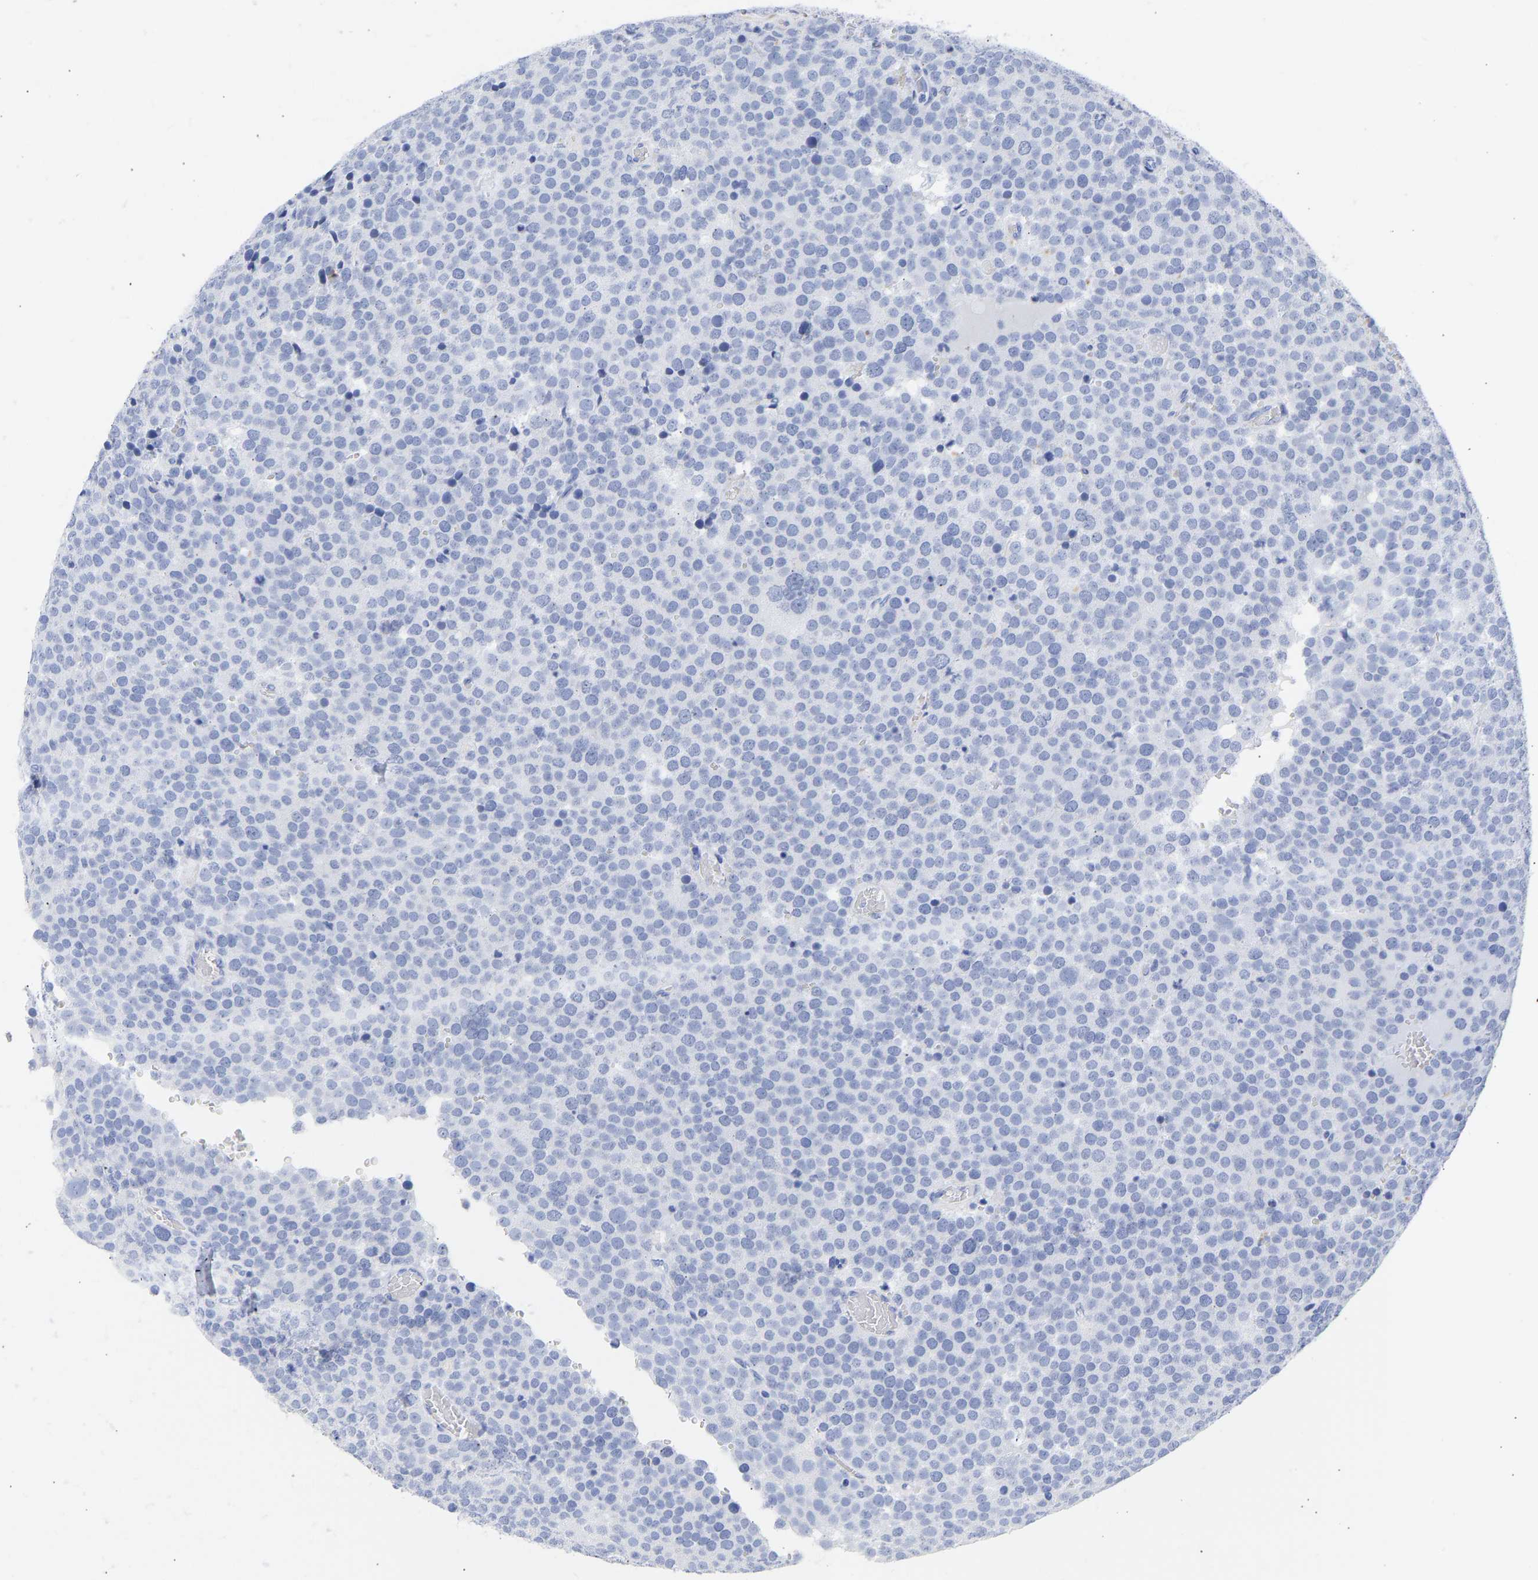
{"staining": {"intensity": "negative", "quantity": "none", "location": "none"}, "tissue": "testis cancer", "cell_type": "Tumor cells", "image_type": "cancer", "snomed": [{"axis": "morphology", "description": "Normal tissue, NOS"}, {"axis": "morphology", "description": "Seminoma, NOS"}, {"axis": "topography", "description": "Testis"}], "caption": "This is an immunohistochemistry image of human testis cancer. There is no positivity in tumor cells.", "gene": "KRT1", "patient": {"sex": "male", "age": 71}}